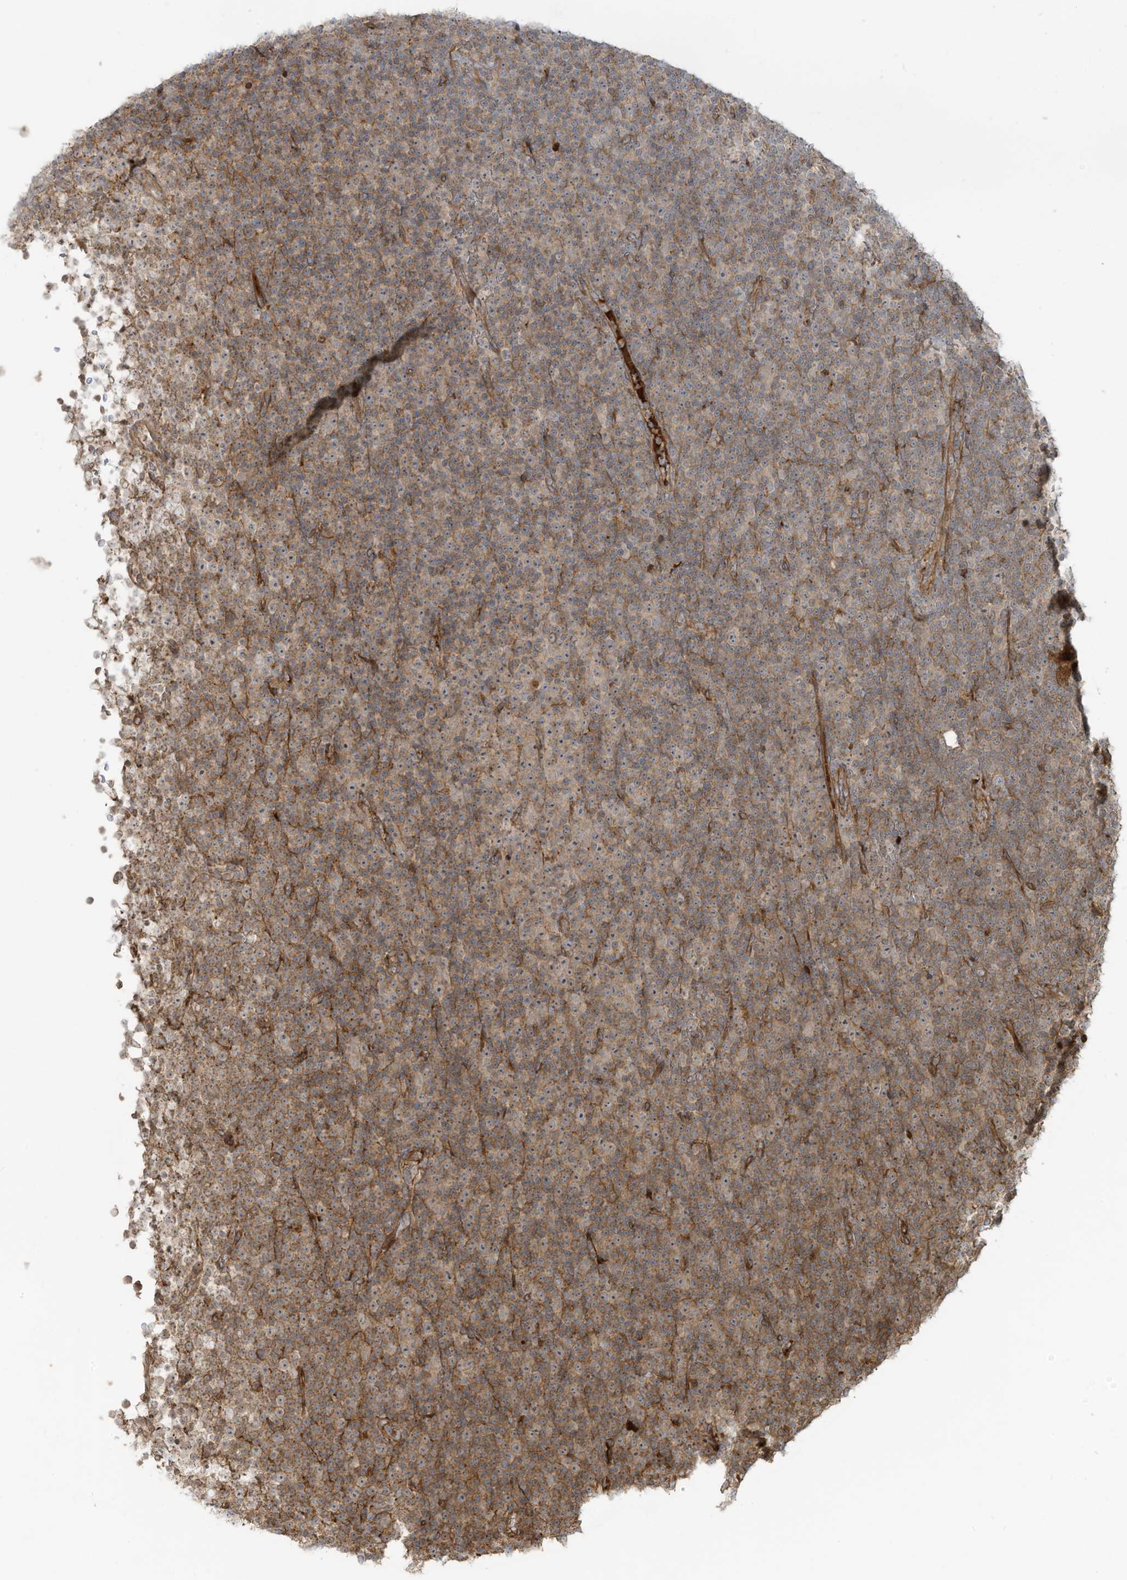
{"staining": {"intensity": "weak", "quantity": "25%-75%", "location": "cytoplasmic/membranous"}, "tissue": "lymphoma", "cell_type": "Tumor cells", "image_type": "cancer", "snomed": [{"axis": "morphology", "description": "Malignant lymphoma, non-Hodgkin's type, Low grade"}, {"axis": "topography", "description": "Lymph node"}], "caption": "Tumor cells display low levels of weak cytoplasmic/membranous expression in approximately 25%-75% of cells in malignant lymphoma, non-Hodgkin's type (low-grade).", "gene": "ENTR1", "patient": {"sex": "female", "age": 67}}